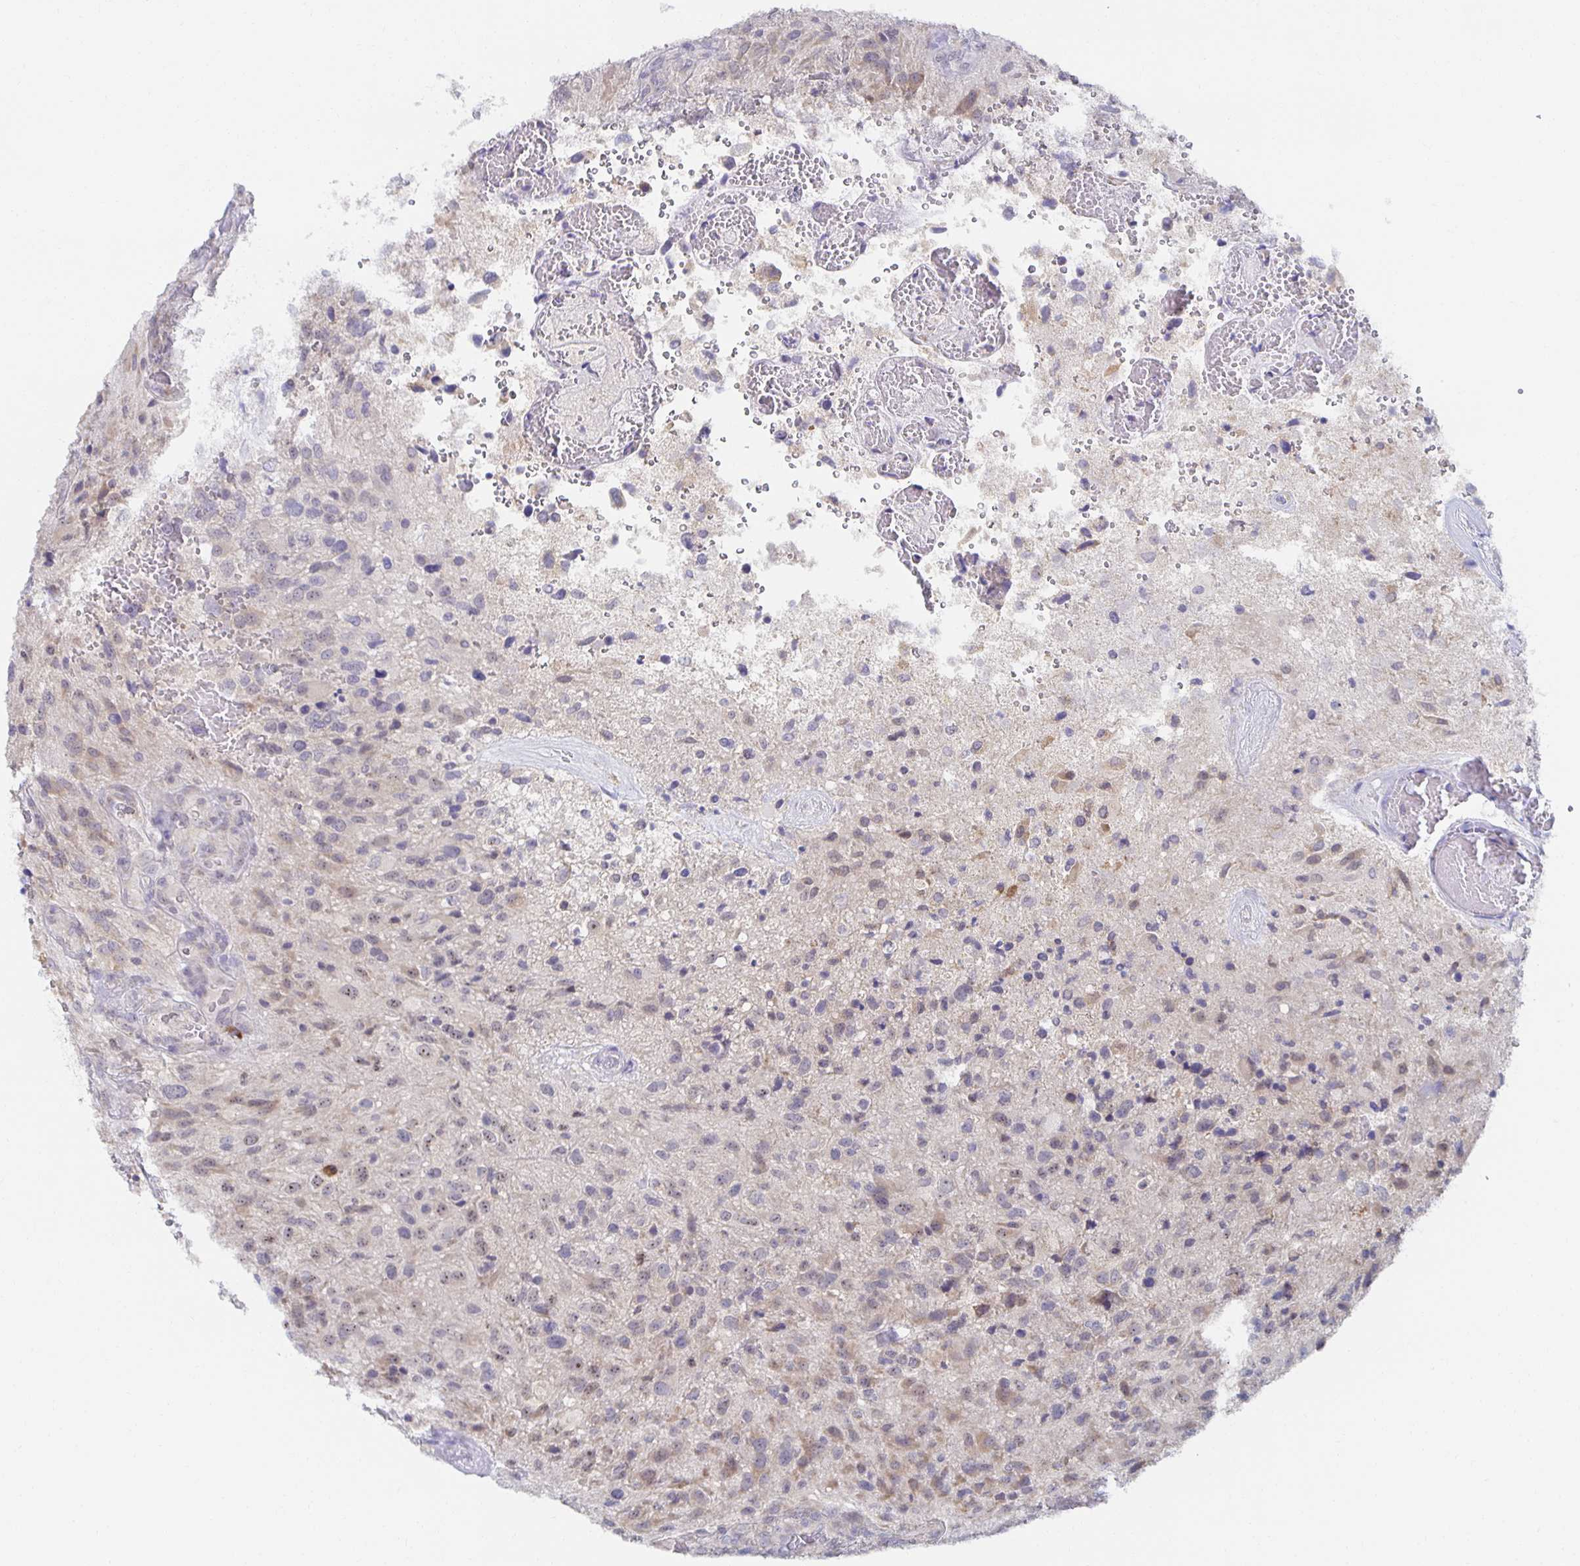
{"staining": {"intensity": "weak", "quantity": "<25%", "location": "cytoplasmic/membranous"}, "tissue": "glioma", "cell_type": "Tumor cells", "image_type": "cancer", "snomed": [{"axis": "morphology", "description": "Glioma, malignant, High grade"}, {"axis": "topography", "description": "Brain"}], "caption": "Protein analysis of malignant glioma (high-grade) exhibits no significant expression in tumor cells.", "gene": "BAD", "patient": {"sex": "male", "age": 53}}